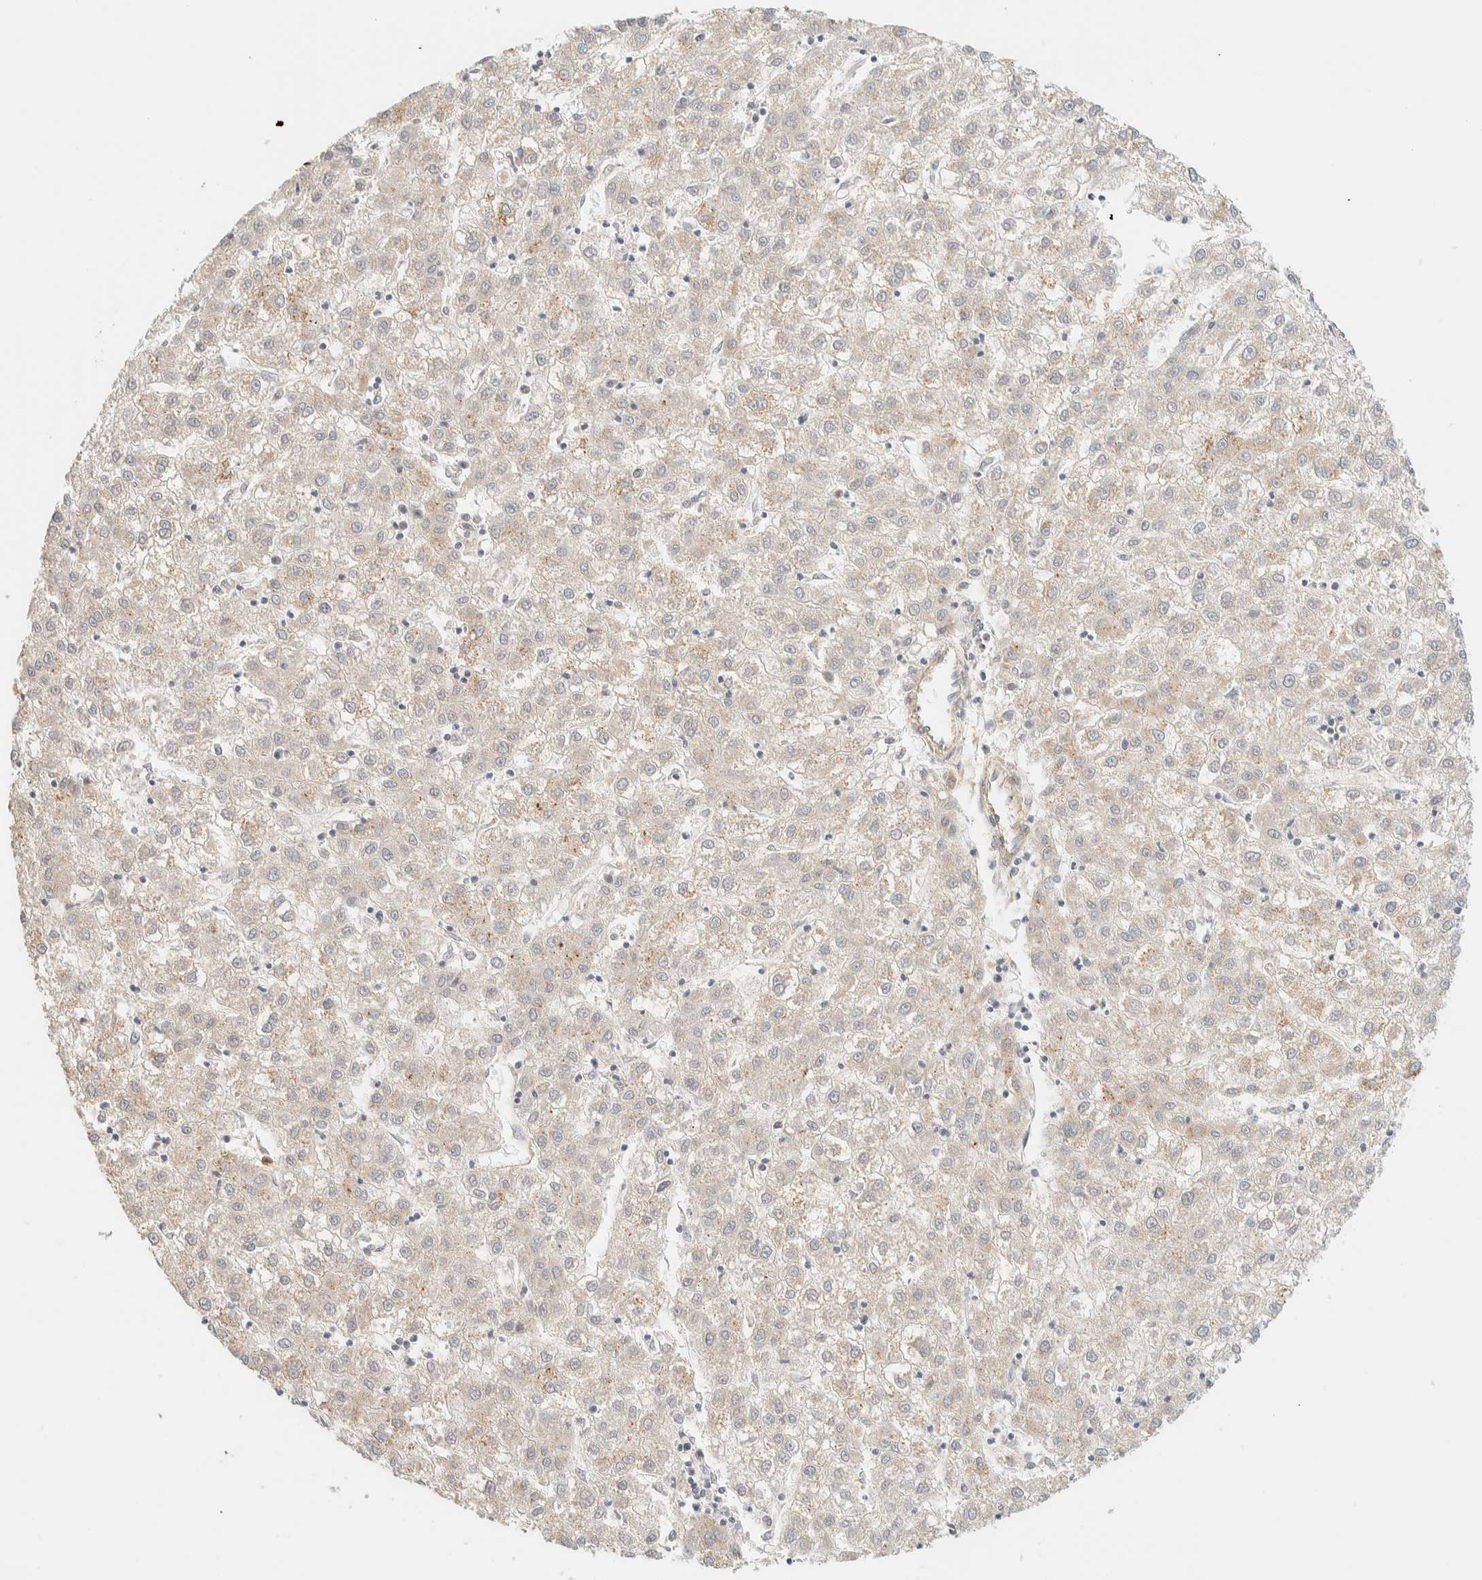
{"staining": {"intensity": "weak", "quantity": "<25%", "location": "cytoplasmic/membranous"}, "tissue": "liver cancer", "cell_type": "Tumor cells", "image_type": "cancer", "snomed": [{"axis": "morphology", "description": "Carcinoma, Hepatocellular, NOS"}, {"axis": "topography", "description": "Liver"}], "caption": "A photomicrograph of human hepatocellular carcinoma (liver) is negative for staining in tumor cells.", "gene": "TNK1", "patient": {"sex": "male", "age": 72}}